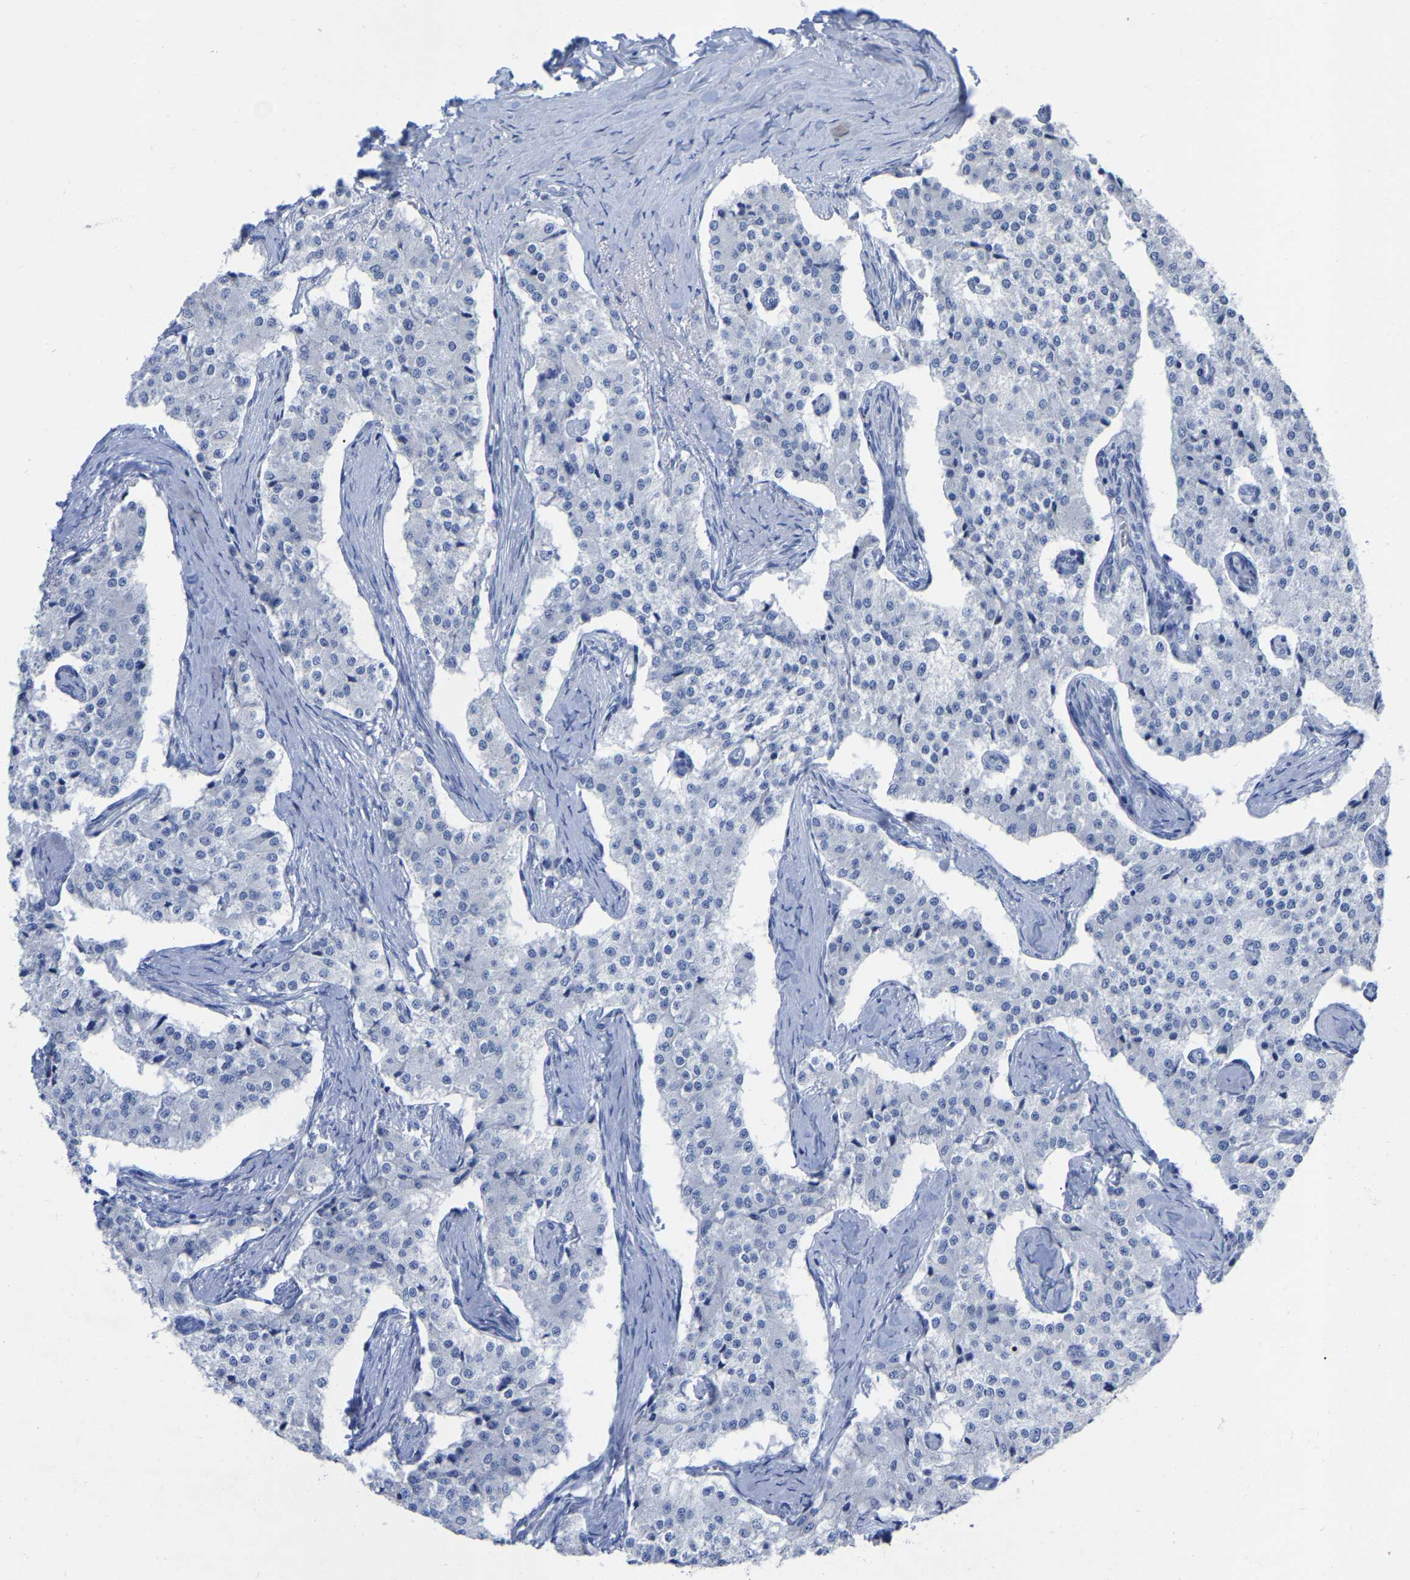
{"staining": {"intensity": "negative", "quantity": "none", "location": "none"}, "tissue": "carcinoid", "cell_type": "Tumor cells", "image_type": "cancer", "snomed": [{"axis": "morphology", "description": "Carcinoid, malignant, NOS"}, {"axis": "topography", "description": "Colon"}], "caption": "IHC micrograph of human carcinoid (malignant) stained for a protein (brown), which displays no staining in tumor cells.", "gene": "HAPLN1", "patient": {"sex": "female", "age": 52}}